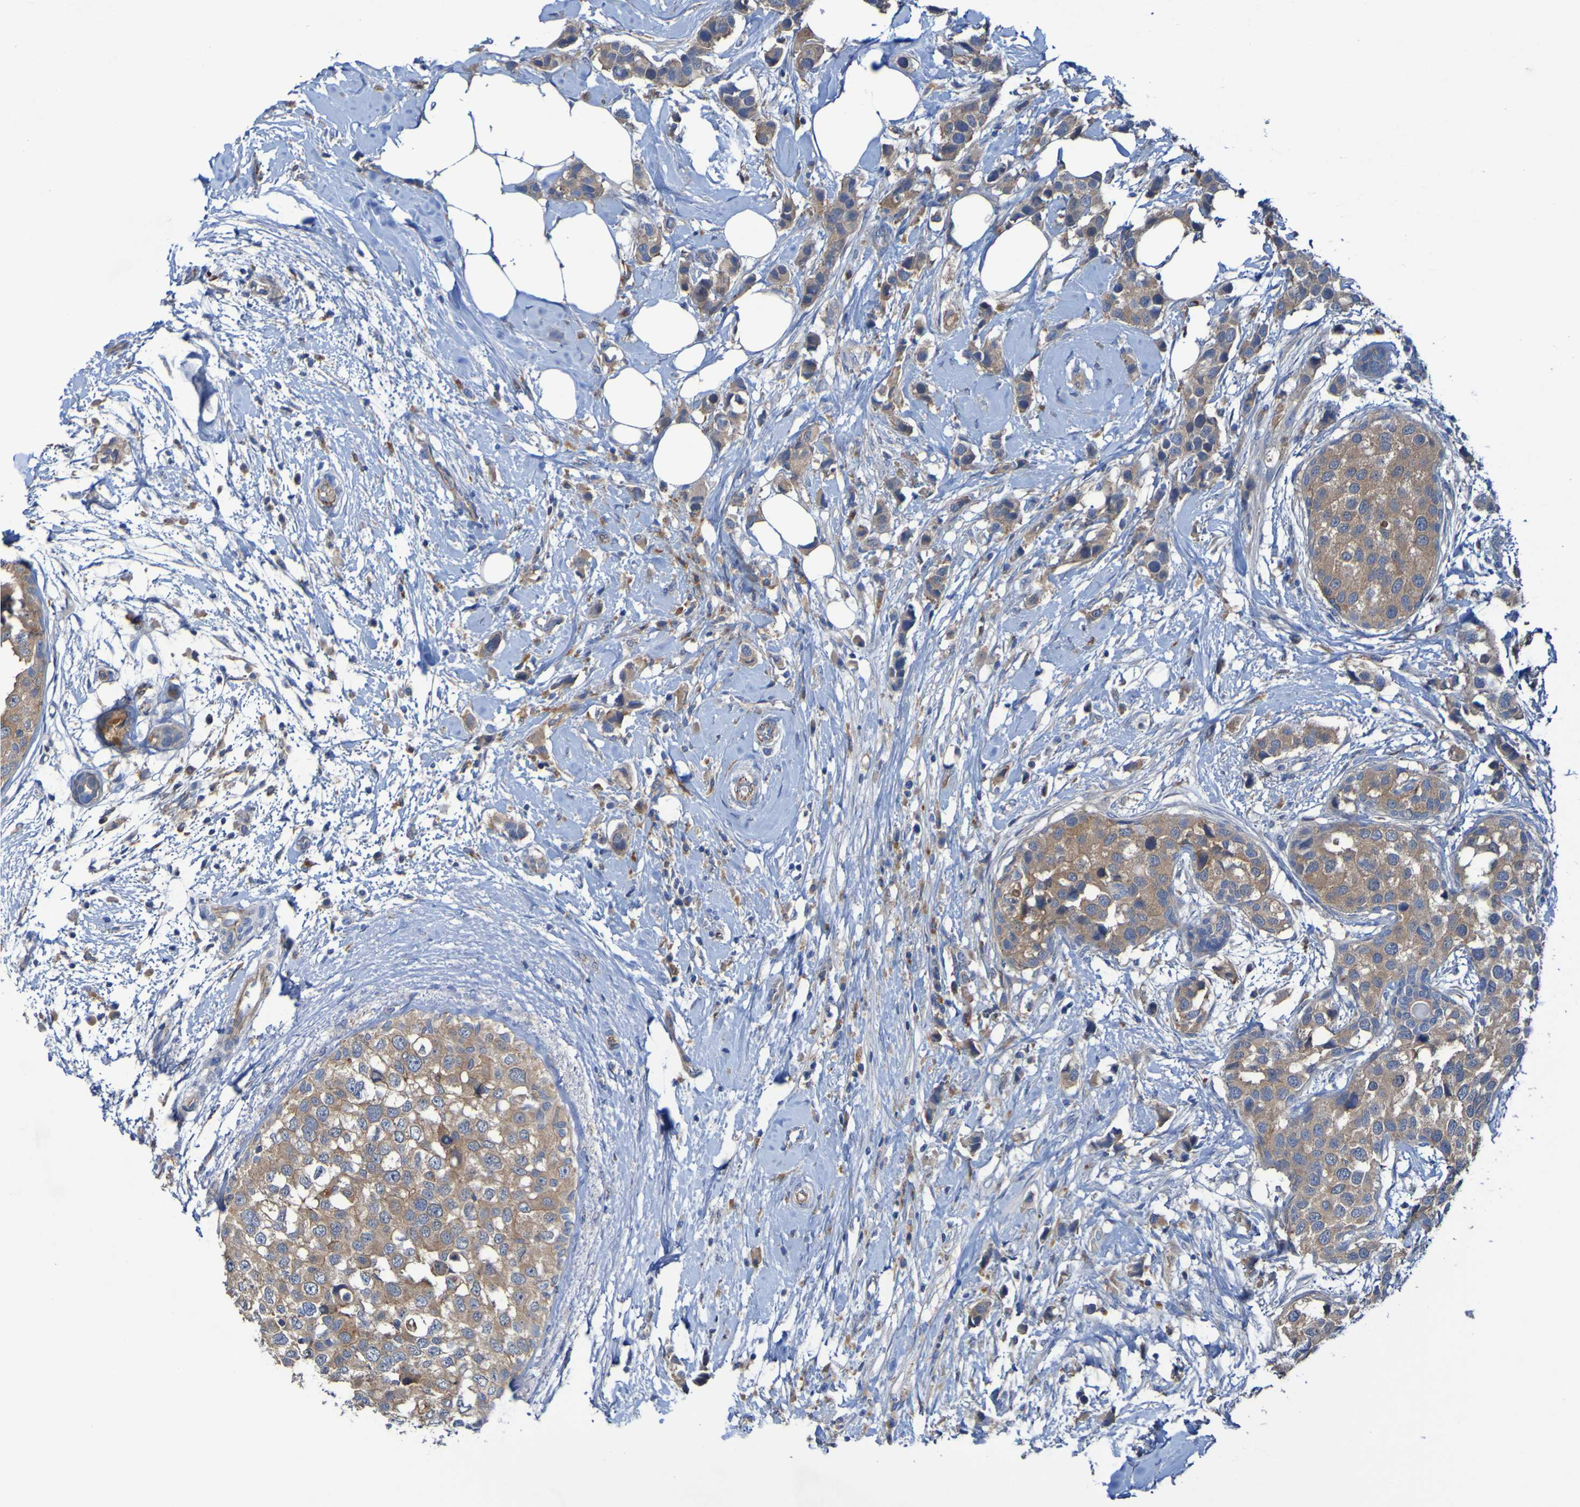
{"staining": {"intensity": "moderate", "quantity": ">75%", "location": "cytoplasmic/membranous"}, "tissue": "breast cancer", "cell_type": "Tumor cells", "image_type": "cancer", "snomed": [{"axis": "morphology", "description": "Normal tissue, NOS"}, {"axis": "morphology", "description": "Duct carcinoma"}, {"axis": "topography", "description": "Breast"}], "caption": "Breast intraductal carcinoma was stained to show a protein in brown. There is medium levels of moderate cytoplasmic/membranous positivity in about >75% of tumor cells.", "gene": "ARHGEF16", "patient": {"sex": "female", "age": 50}}